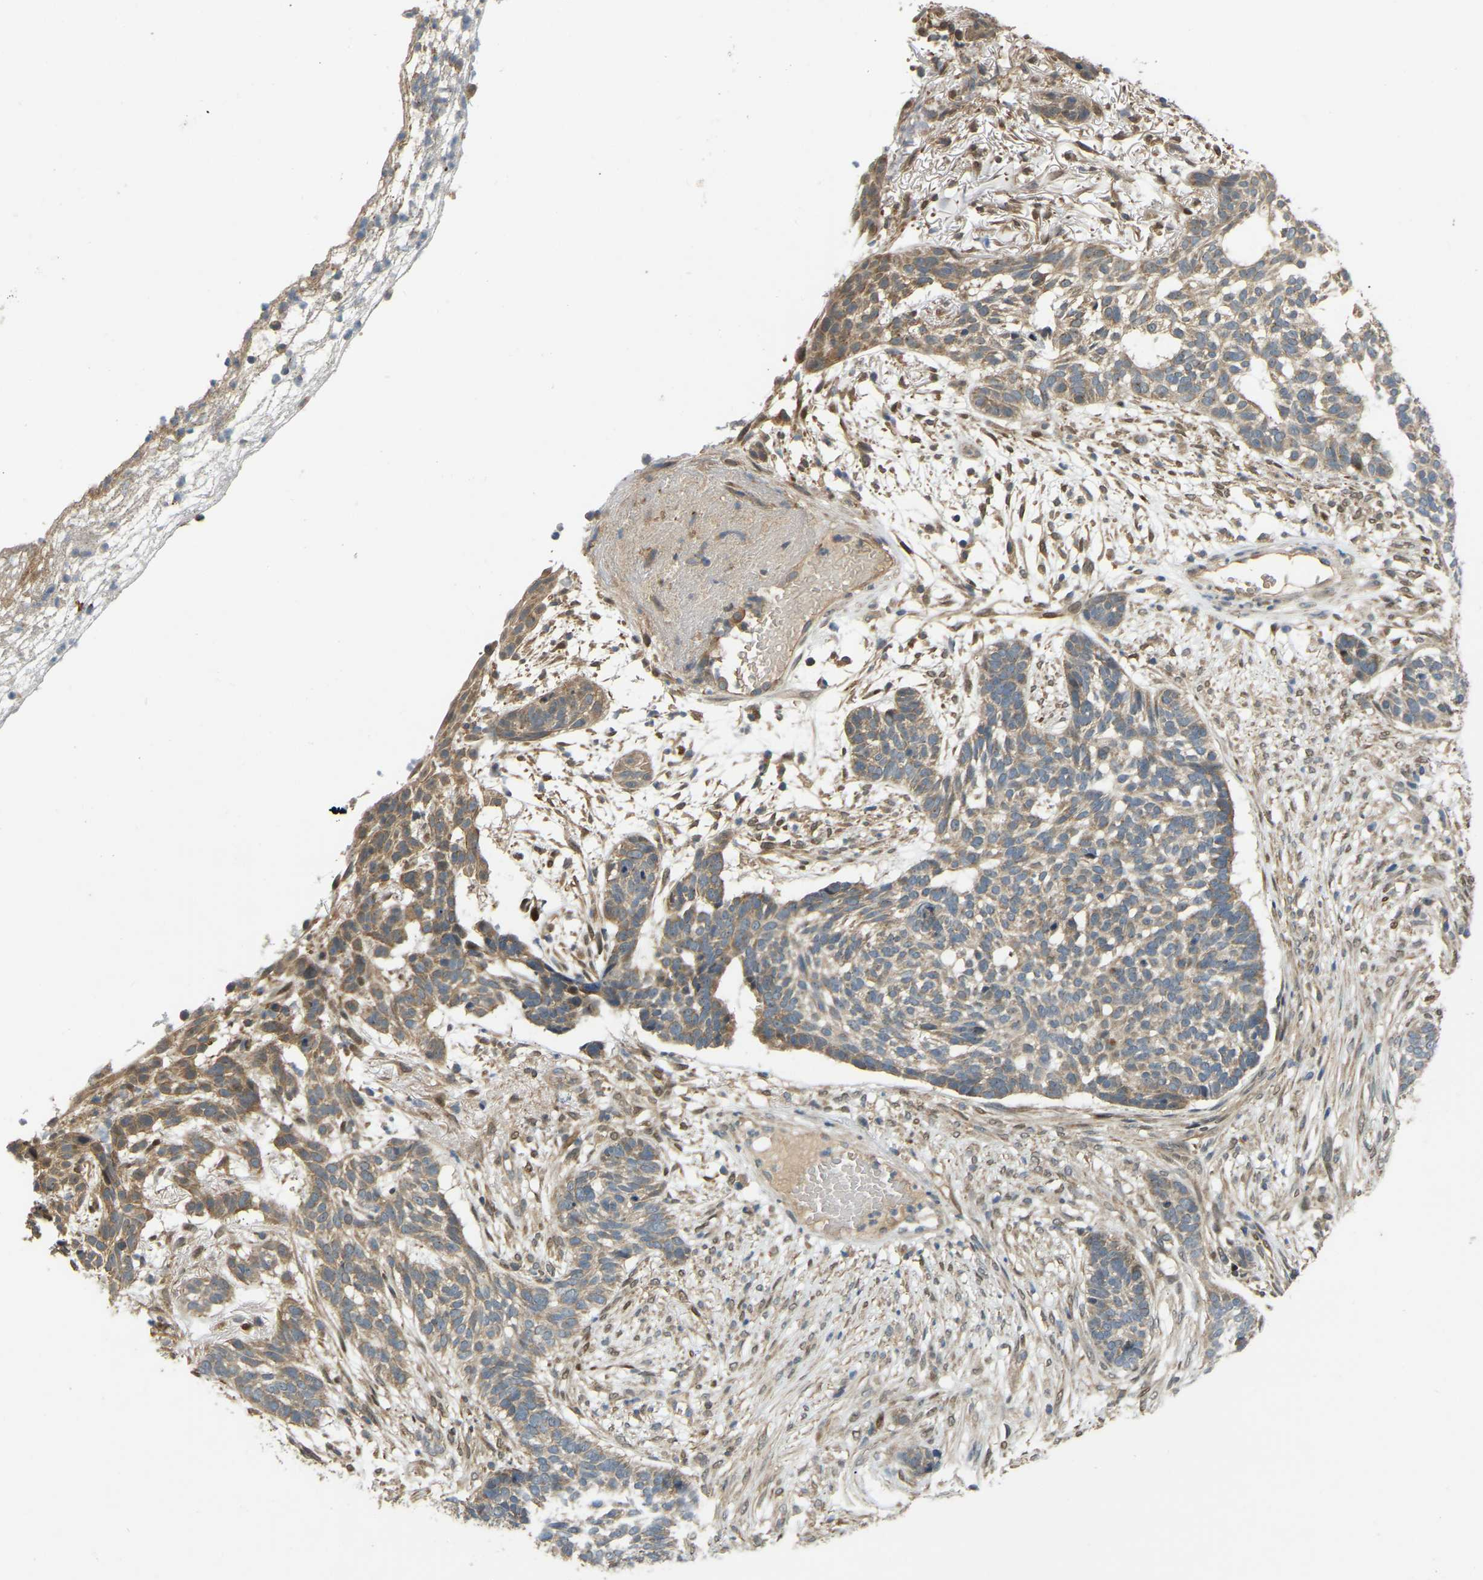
{"staining": {"intensity": "moderate", "quantity": "25%-75%", "location": "cytoplasmic/membranous"}, "tissue": "skin cancer", "cell_type": "Tumor cells", "image_type": "cancer", "snomed": [{"axis": "morphology", "description": "Basal cell carcinoma"}, {"axis": "topography", "description": "Skin"}], "caption": "Human skin cancer stained with a protein marker shows moderate staining in tumor cells.", "gene": "C21orf91", "patient": {"sex": "male", "age": 85}}